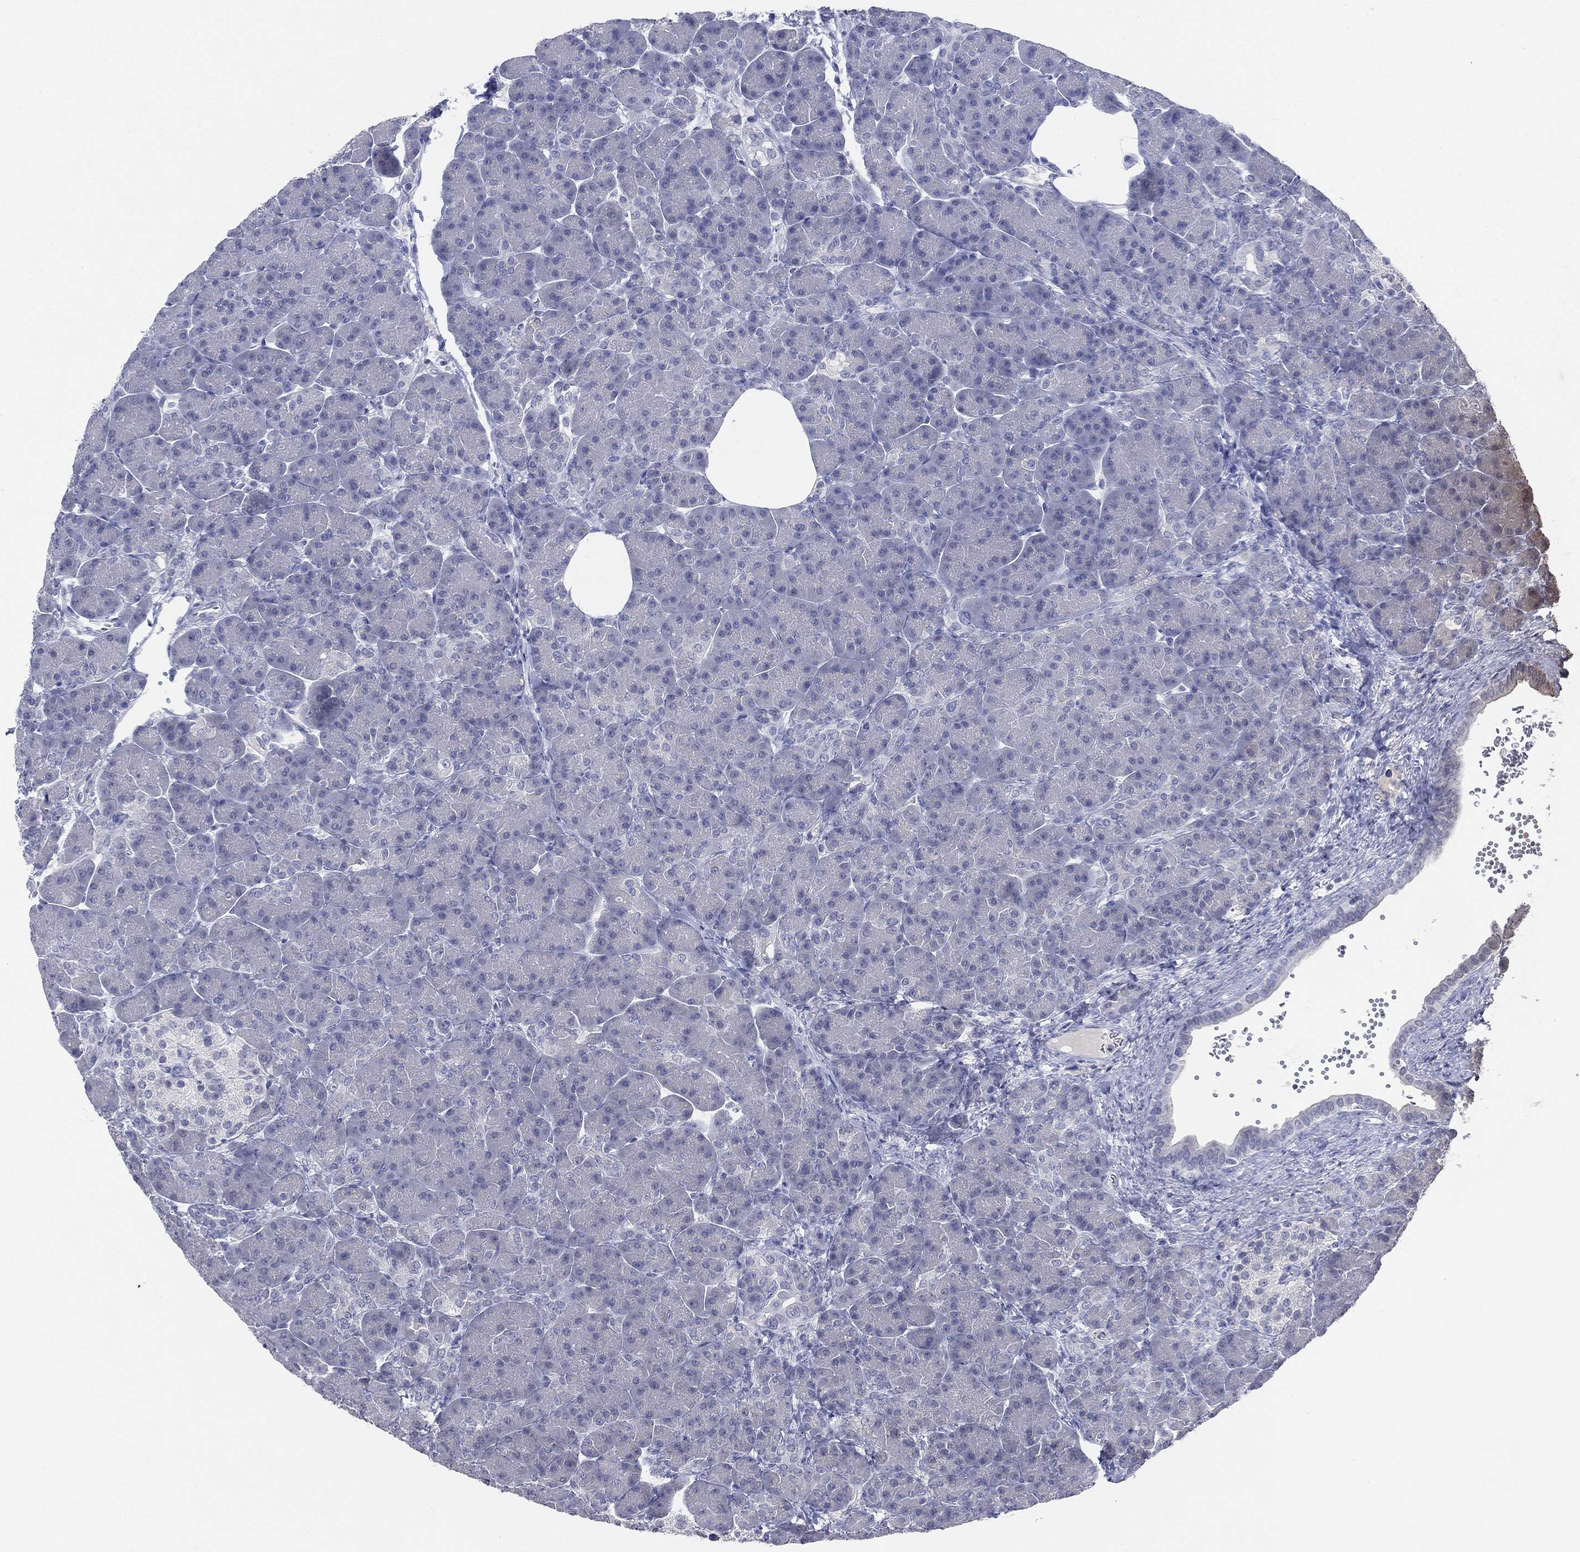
{"staining": {"intensity": "negative", "quantity": "none", "location": "none"}, "tissue": "pancreas", "cell_type": "Exocrine glandular cells", "image_type": "normal", "snomed": [{"axis": "morphology", "description": "Normal tissue, NOS"}, {"axis": "topography", "description": "Pancreas"}], "caption": "The immunohistochemistry micrograph has no significant expression in exocrine glandular cells of pancreas.", "gene": "CGB1", "patient": {"sex": "female", "age": 63}}